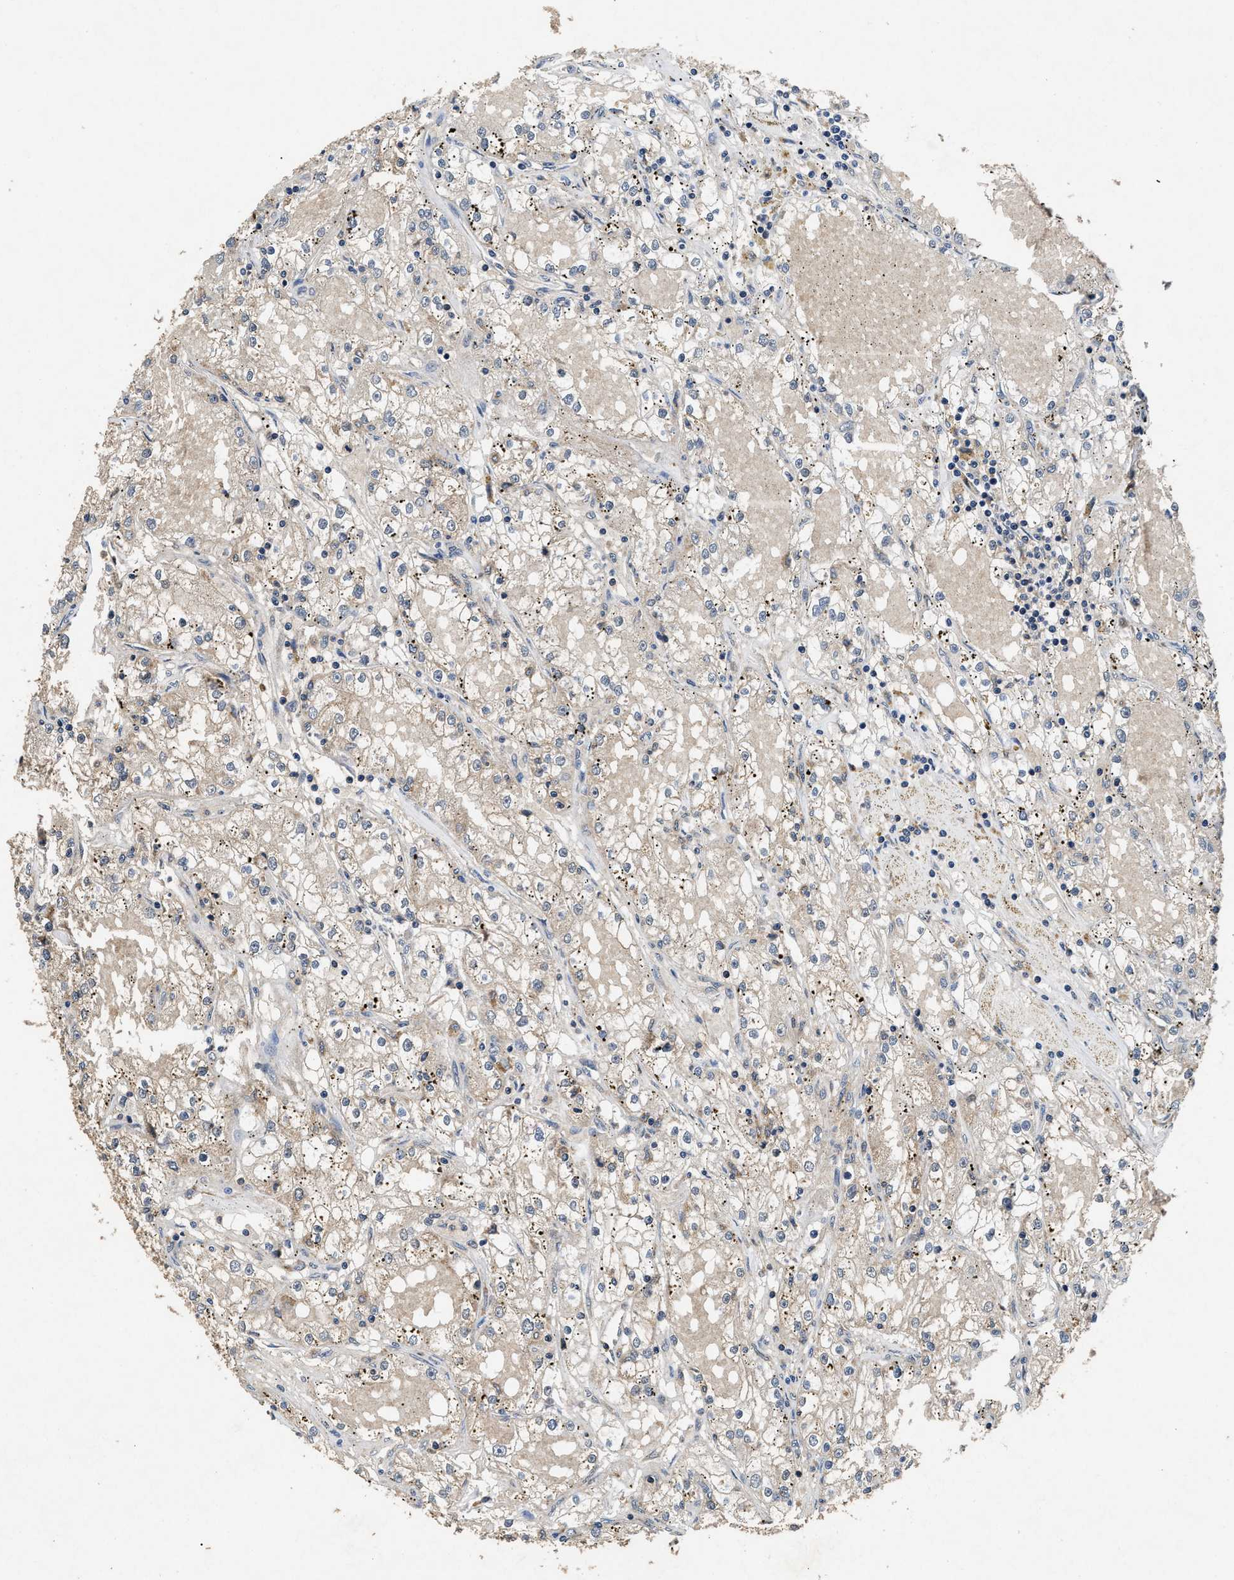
{"staining": {"intensity": "weak", "quantity": "<25%", "location": "cytoplasmic/membranous"}, "tissue": "renal cancer", "cell_type": "Tumor cells", "image_type": "cancer", "snomed": [{"axis": "morphology", "description": "Adenocarcinoma, NOS"}, {"axis": "topography", "description": "Kidney"}], "caption": "Tumor cells show no significant staining in renal adenocarcinoma. (DAB (3,3'-diaminobenzidine) IHC, high magnification).", "gene": "PDAP1", "patient": {"sex": "male", "age": 56}}